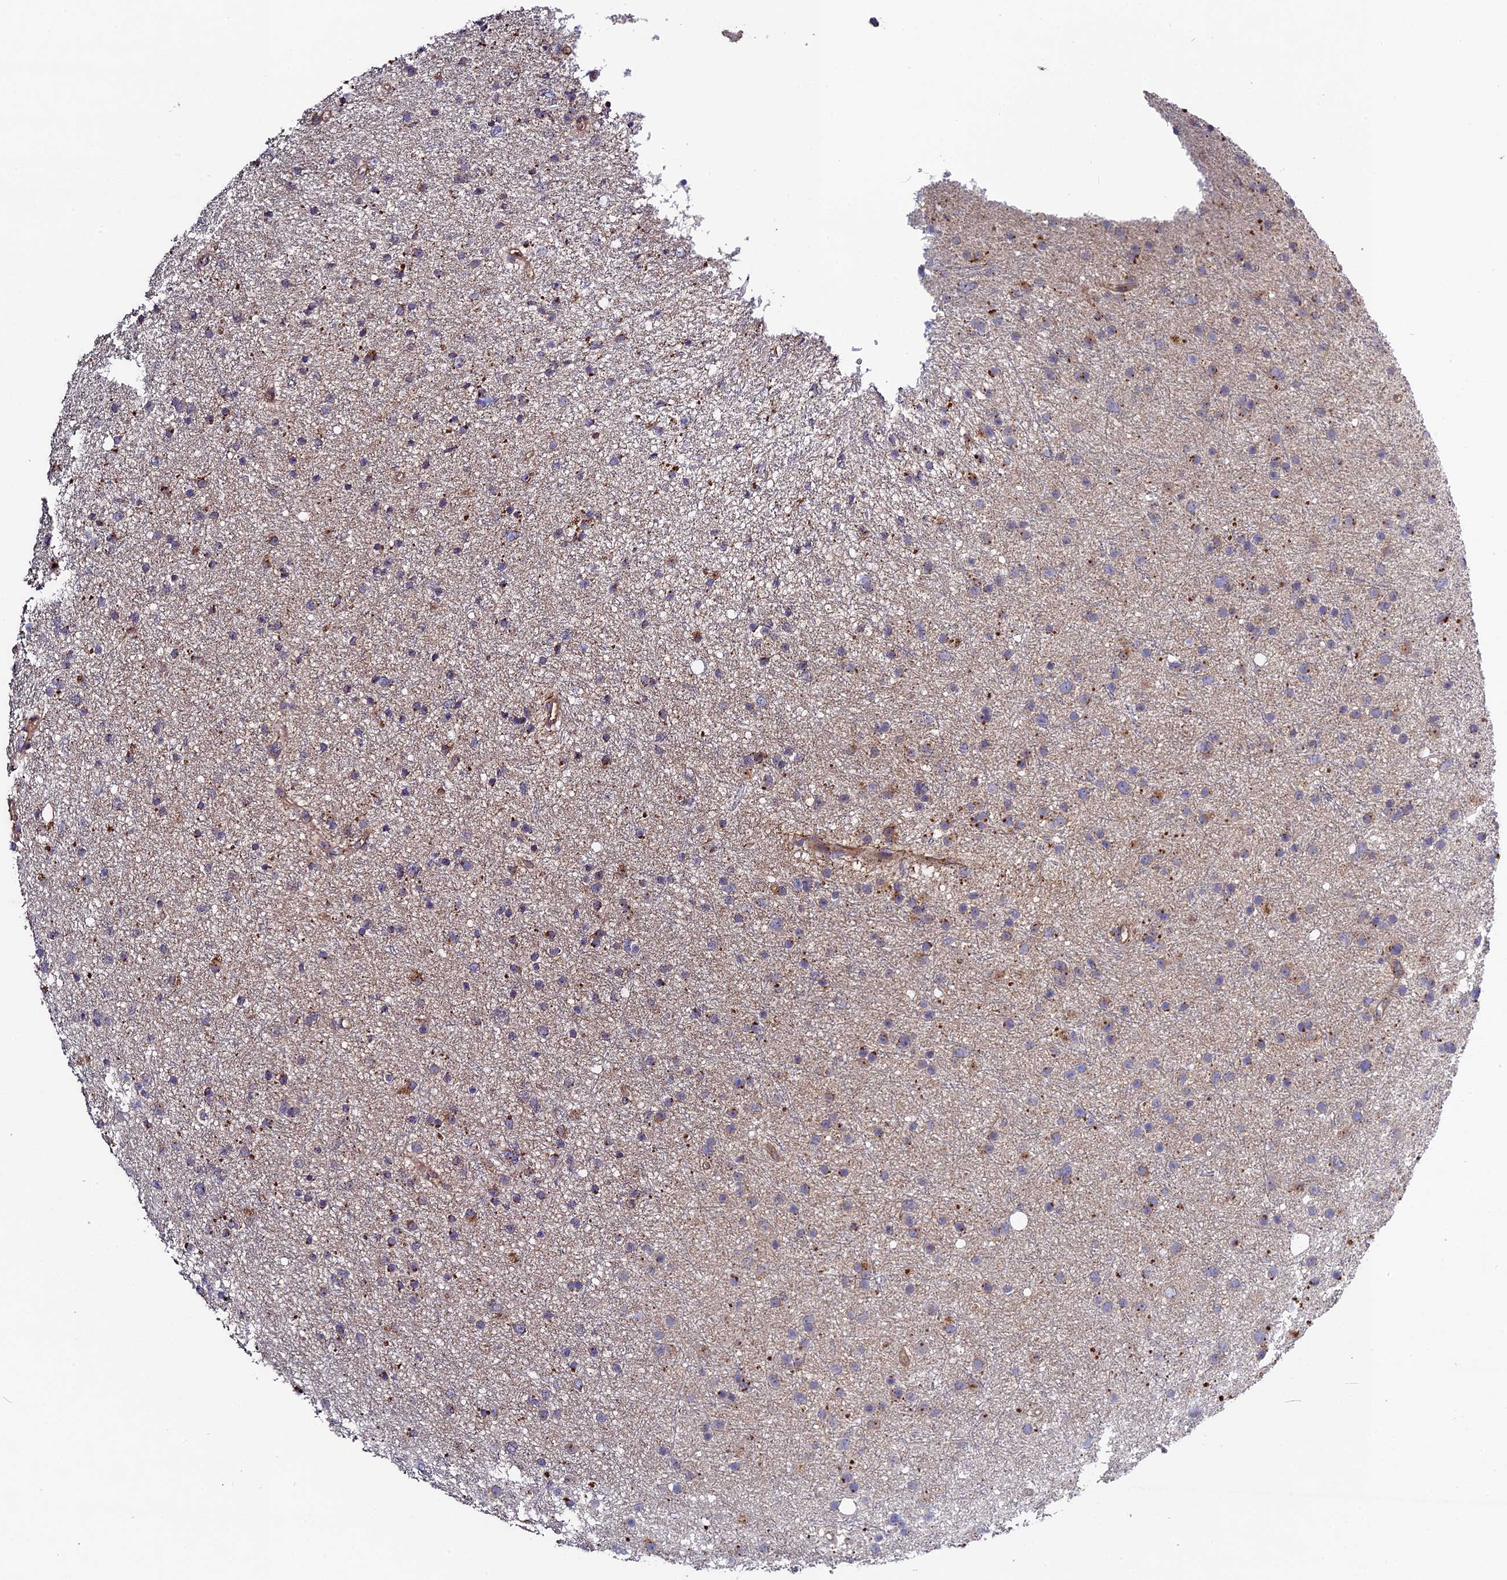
{"staining": {"intensity": "strong", "quantity": "<25%", "location": "cytoplasmic/membranous"}, "tissue": "glioma", "cell_type": "Tumor cells", "image_type": "cancer", "snomed": [{"axis": "morphology", "description": "Glioma, malignant, Low grade"}, {"axis": "topography", "description": "Cerebral cortex"}], "caption": "Low-grade glioma (malignant) was stained to show a protein in brown. There is medium levels of strong cytoplasmic/membranous positivity in approximately <25% of tumor cells.", "gene": "RPIA", "patient": {"sex": "female", "age": 39}}